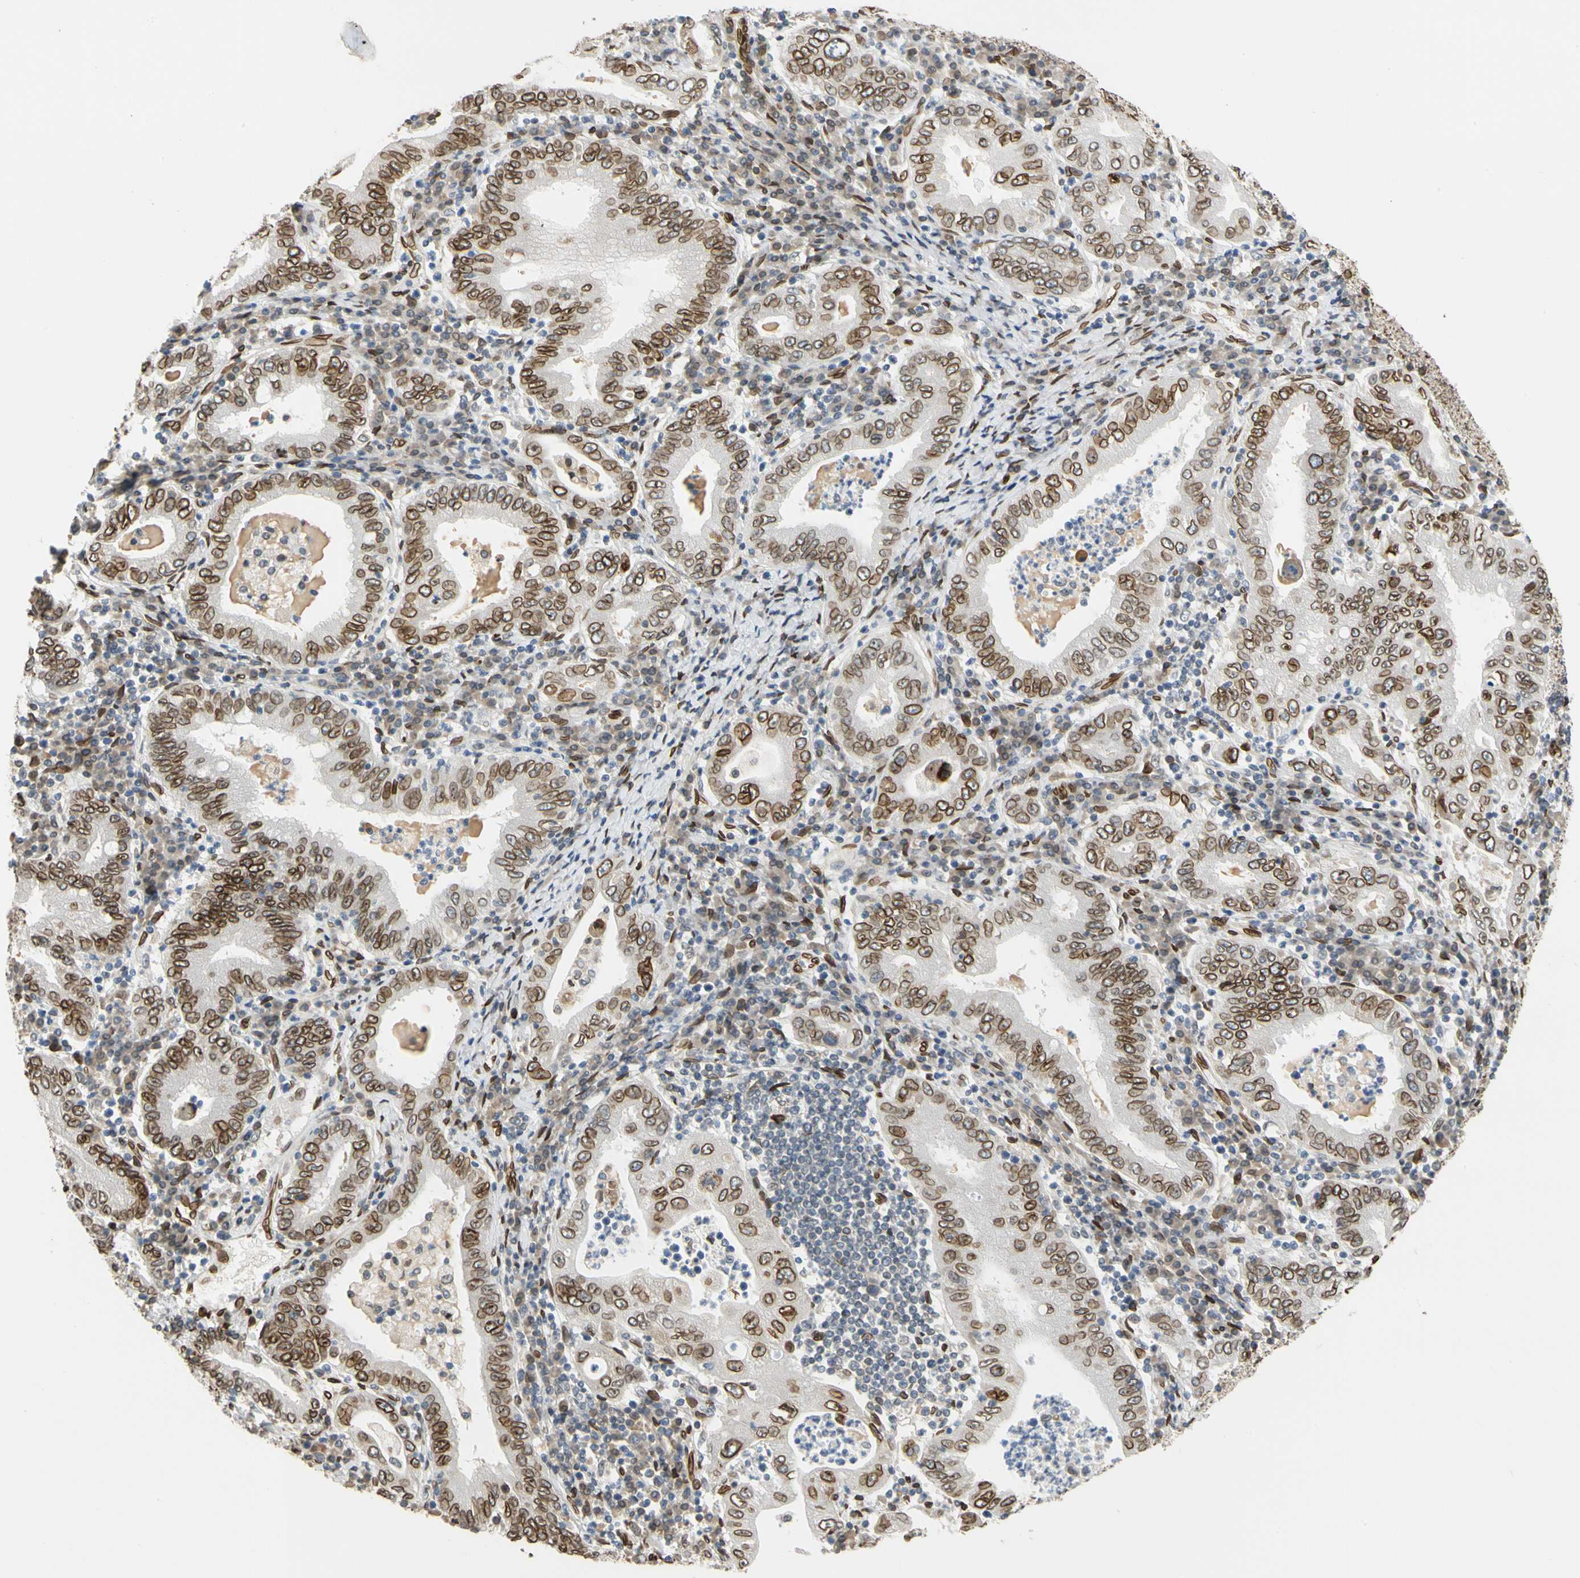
{"staining": {"intensity": "strong", "quantity": ">75%", "location": "cytoplasmic/membranous,nuclear"}, "tissue": "stomach cancer", "cell_type": "Tumor cells", "image_type": "cancer", "snomed": [{"axis": "morphology", "description": "Normal tissue, NOS"}, {"axis": "morphology", "description": "Adenocarcinoma, NOS"}, {"axis": "topography", "description": "Esophagus"}, {"axis": "topography", "description": "Stomach, upper"}, {"axis": "topography", "description": "Peripheral nerve tissue"}], "caption": "A brown stain highlights strong cytoplasmic/membranous and nuclear staining of a protein in human adenocarcinoma (stomach) tumor cells.", "gene": "SUN1", "patient": {"sex": "male", "age": 62}}